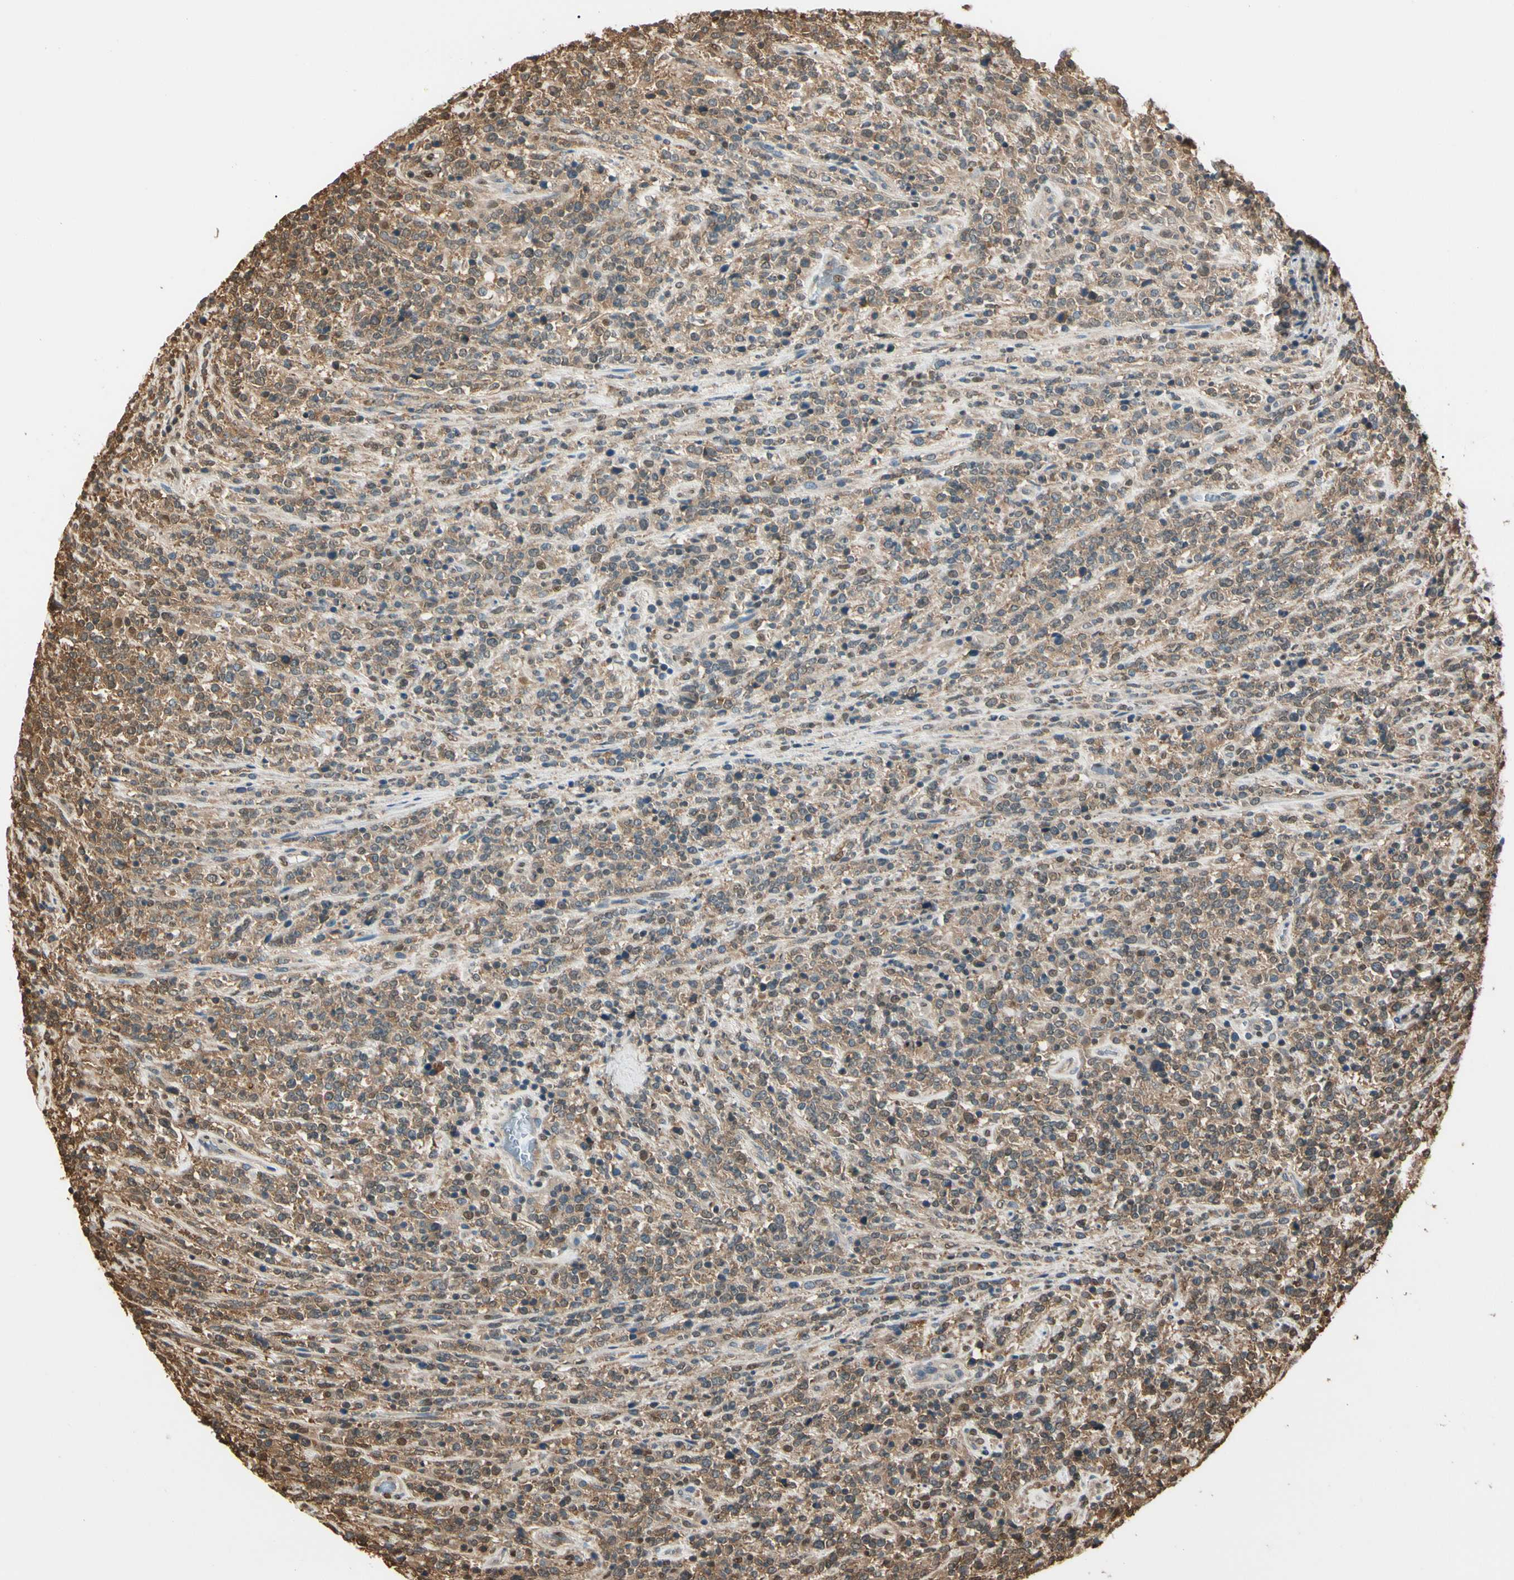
{"staining": {"intensity": "moderate", "quantity": ">75%", "location": "cytoplasmic/membranous"}, "tissue": "lymphoma", "cell_type": "Tumor cells", "image_type": "cancer", "snomed": [{"axis": "morphology", "description": "Malignant lymphoma, non-Hodgkin's type, High grade"}, {"axis": "topography", "description": "Soft tissue"}], "caption": "DAB (3,3'-diaminobenzidine) immunohistochemical staining of human lymphoma reveals moderate cytoplasmic/membranous protein staining in about >75% of tumor cells.", "gene": "PNCK", "patient": {"sex": "male", "age": 18}}